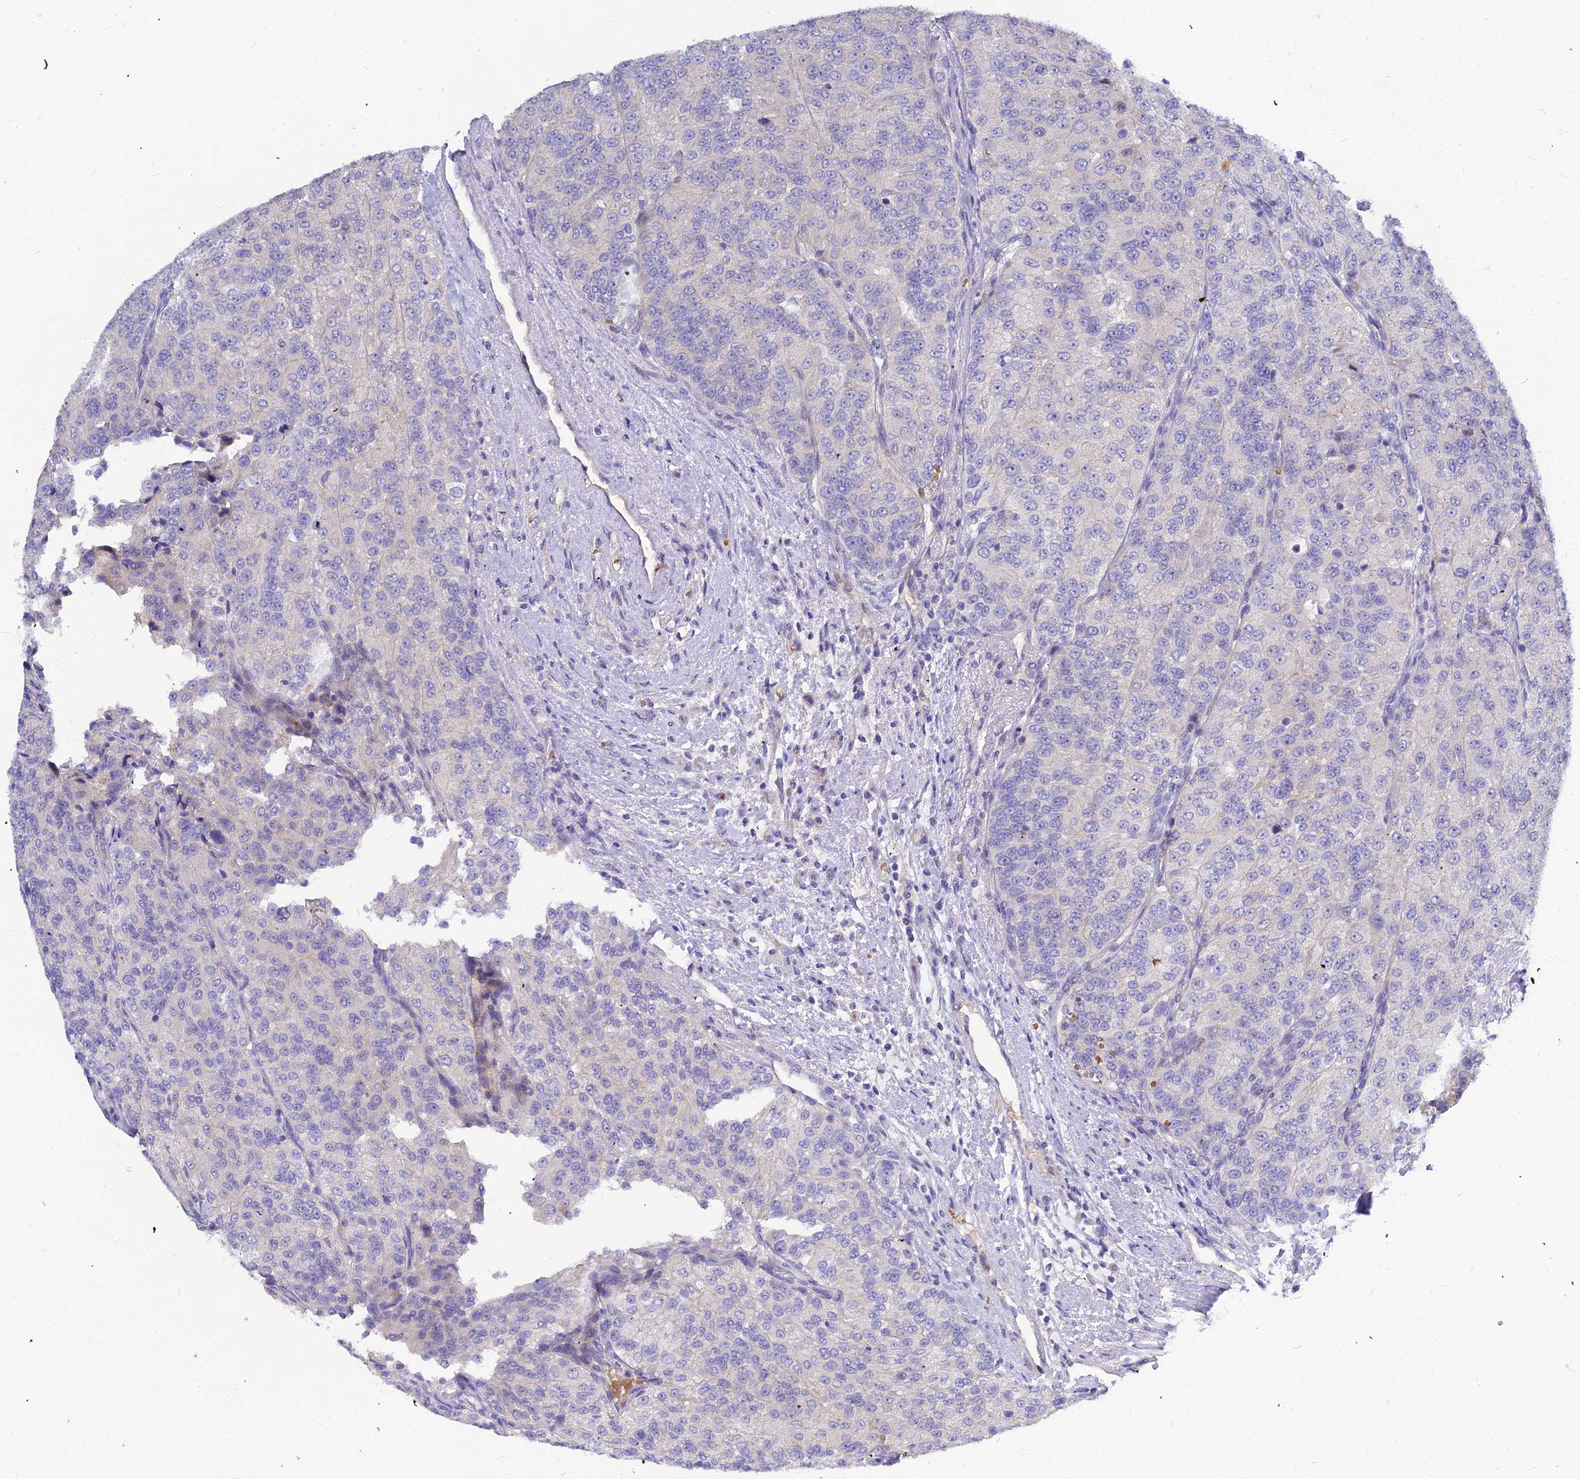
{"staining": {"intensity": "negative", "quantity": "none", "location": "none"}, "tissue": "renal cancer", "cell_type": "Tumor cells", "image_type": "cancer", "snomed": [{"axis": "morphology", "description": "Adenocarcinoma, NOS"}, {"axis": "topography", "description": "Kidney"}], "caption": "The micrograph displays no significant staining in tumor cells of adenocarcinoma (renal).", "gene": "DMRTA1", "patient": {"sex": "female", "age": 63}}